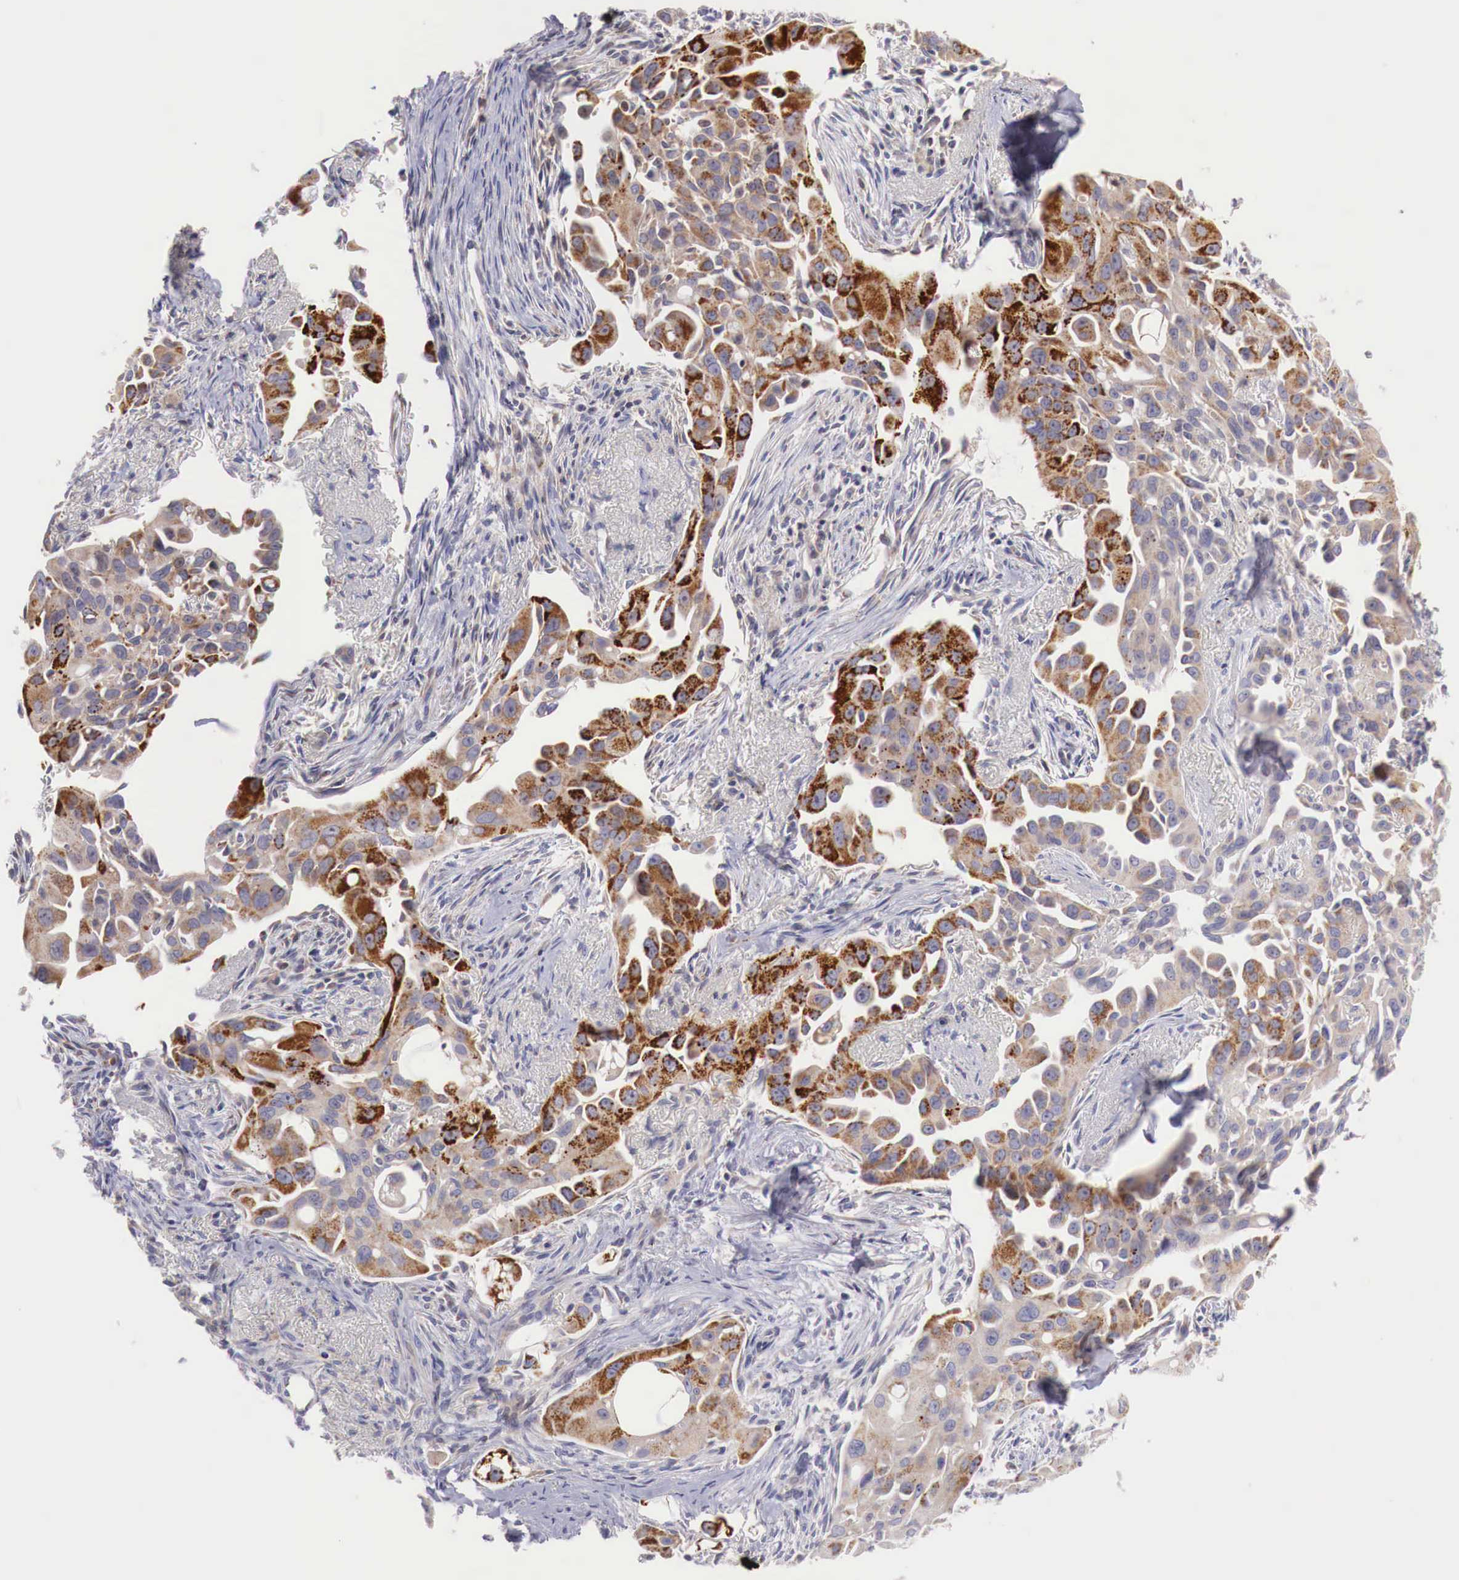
{"staining": {"intensity": "strong", "quantity": ">75%", "location": "cytoplasmic/membranous"}, "tissue": "lung cancer", "cell_type": "Tumor cells", "image_type": "cancer", "snomed": [{"axis": "morphology", "description": "Adenocarcinoma, NOS"}, {"axis": "topography", "description": "Lung"}], "caption": "Adenocarcinoma (lung) was stained to show a protein in brown. There is high levels of strong cytoplasmic/membranous expression in about >75% of tumor cells.", "gene": "CLCN5", "patient": {"sex": "male", "age": 68}}